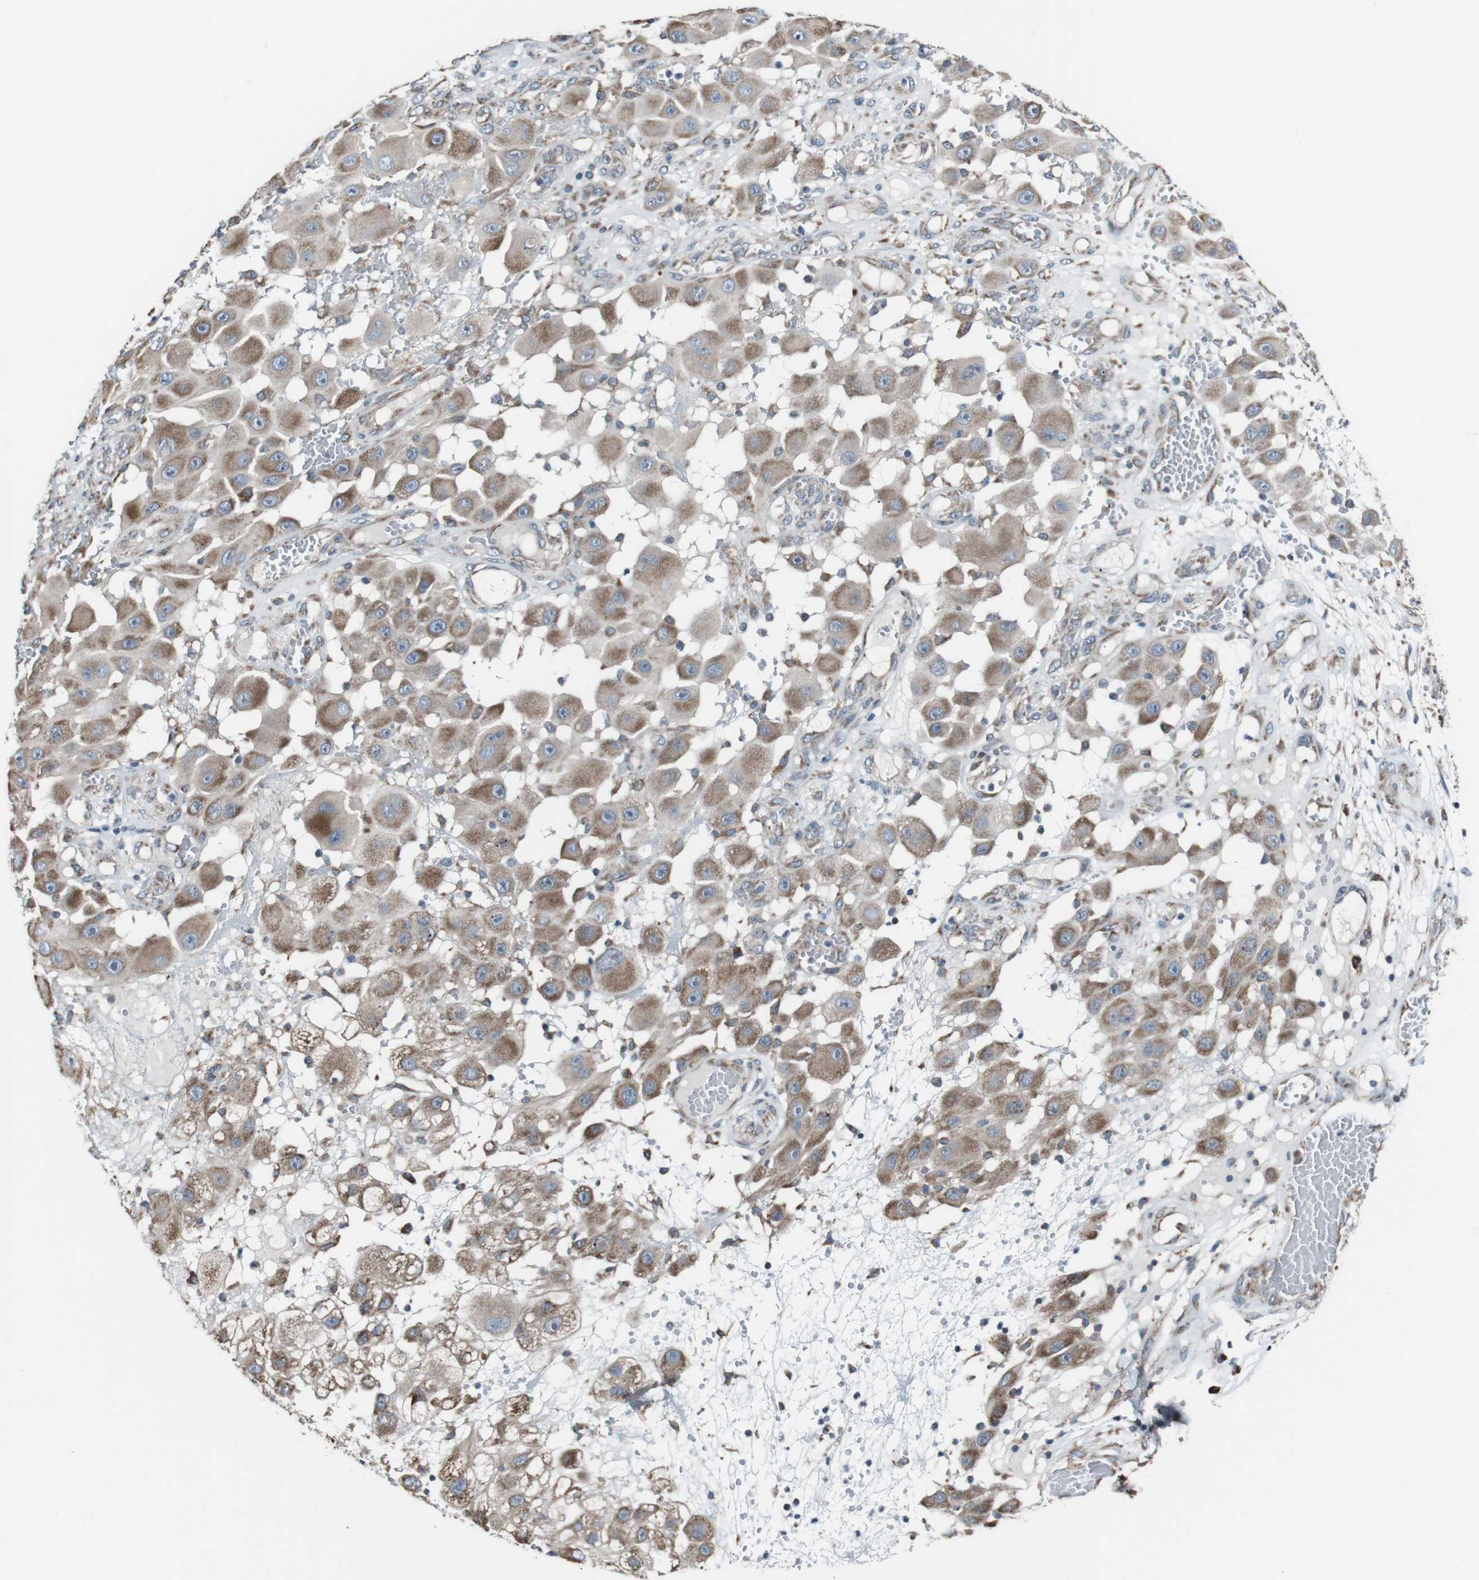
{"staining": {"intensity": "moderate", "quantity": ">75%", "location": "cytoplasmic/membranous"}, "tissue": "melanoma", "cell_type": "Tumor cells", "image_type": "cancer", "snomed": [{"axis": "morphology", "description": "Malignant melanoma, NOS"}, {"axis": "topography", "description": "Skin"}], "caption": "Immunohistochemistry micrograph of human malignant melanoma stained for a protein (brown), which exhibits medium levels of moderate cytoplasmic/membranous positivity in approximately >75% of tumor cells.", "gene": "CISD2", "patient": {"sex": "female", "age": 81}}